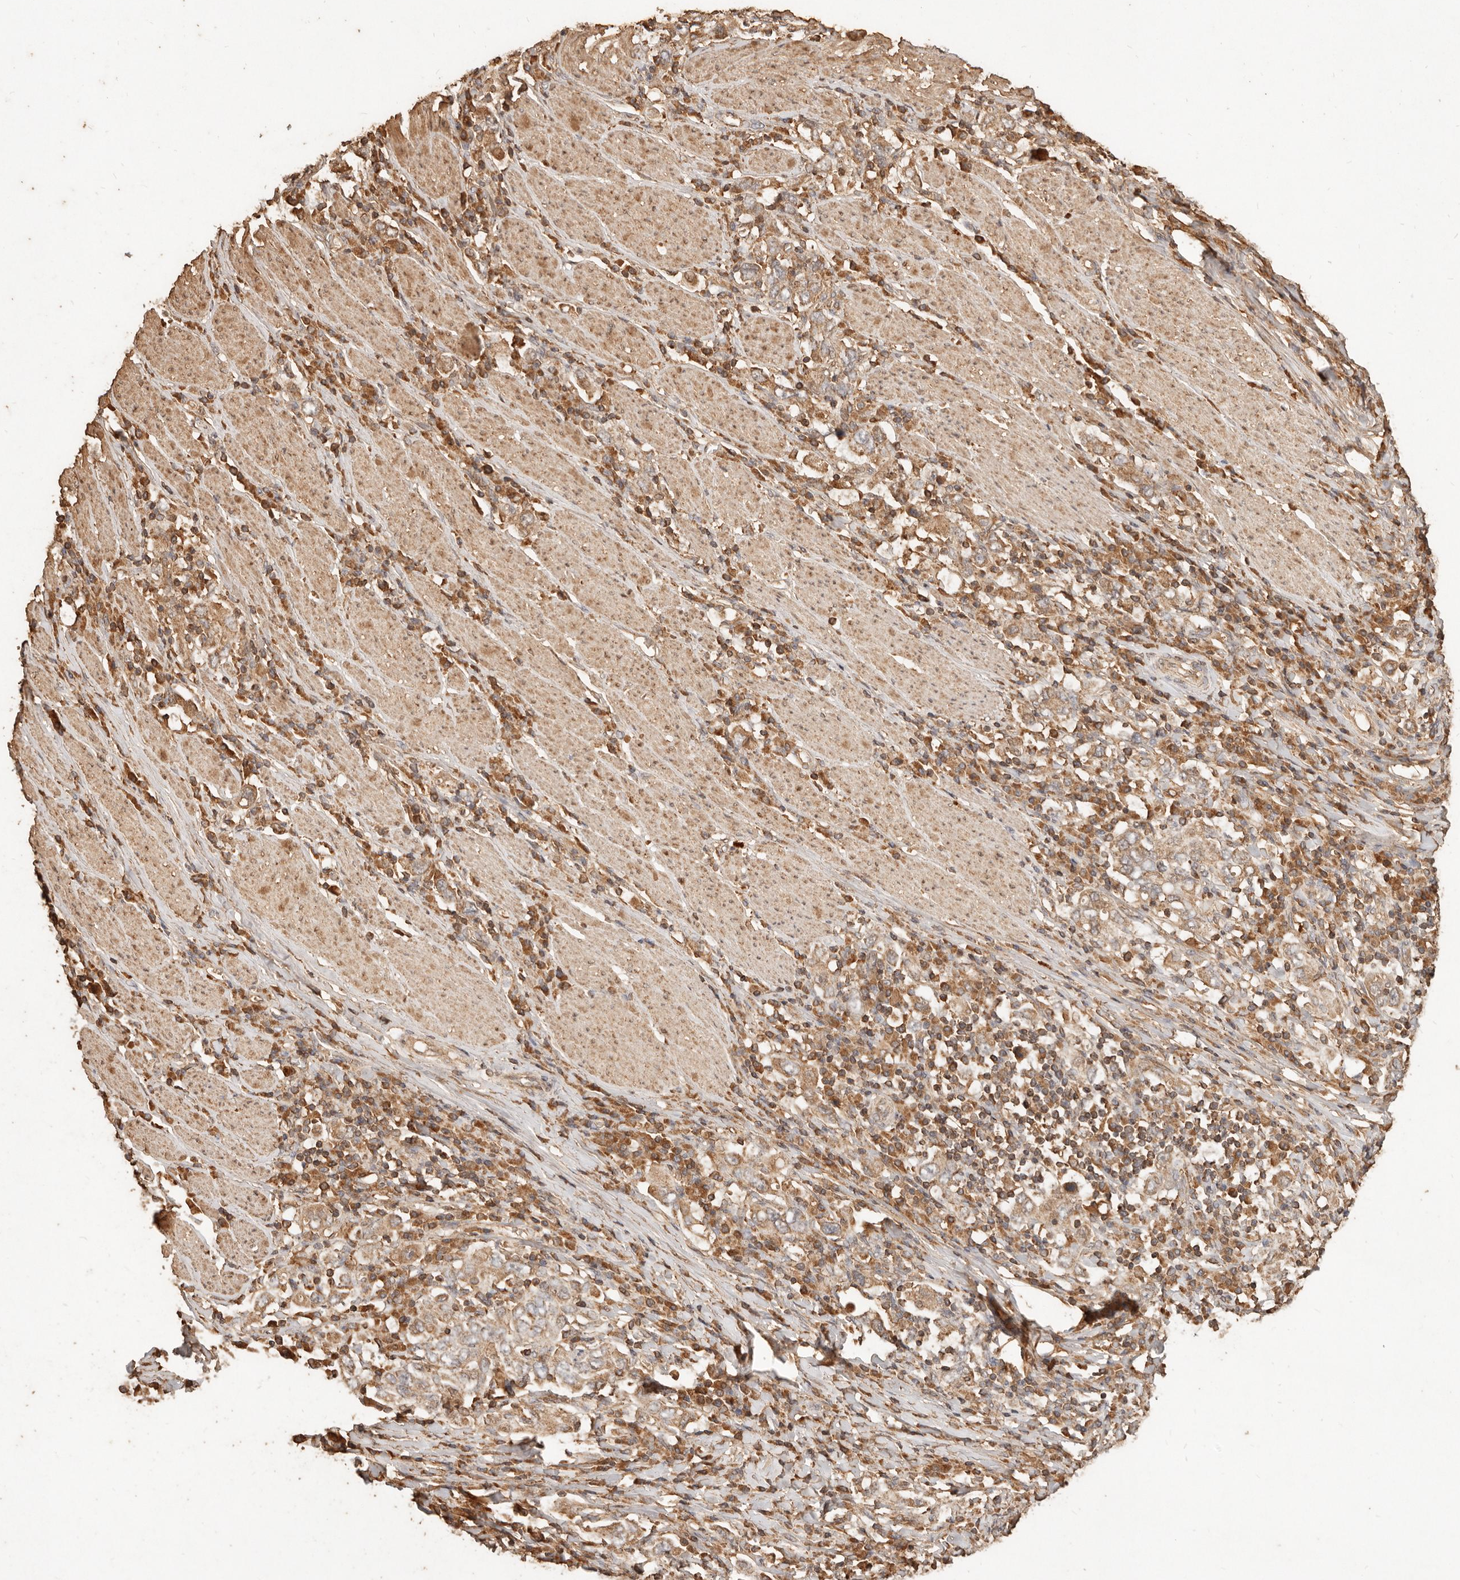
{"staining": {"intensity": "moderate", "quantity": ">75%", "location": "cytoplasmic/membranous"}, "tissue": "stomach cancer", "cell_type": "Tumor cells", "image_type": "cancer", "snomed": [{"axis": "morphology", "description": "Adenocarcinoma, NOS"}, {"axis": "topography", "description": "Stomach, upper"}], "caption": "Adenocarcinoma (stomach) stained for a protein (brown) demonstrates moderate cytoplasmic/membranous positive staining in about >75% of tumor cells.", "gene": "FAM180B", "patient": {"sex": "male", "age": 62}}